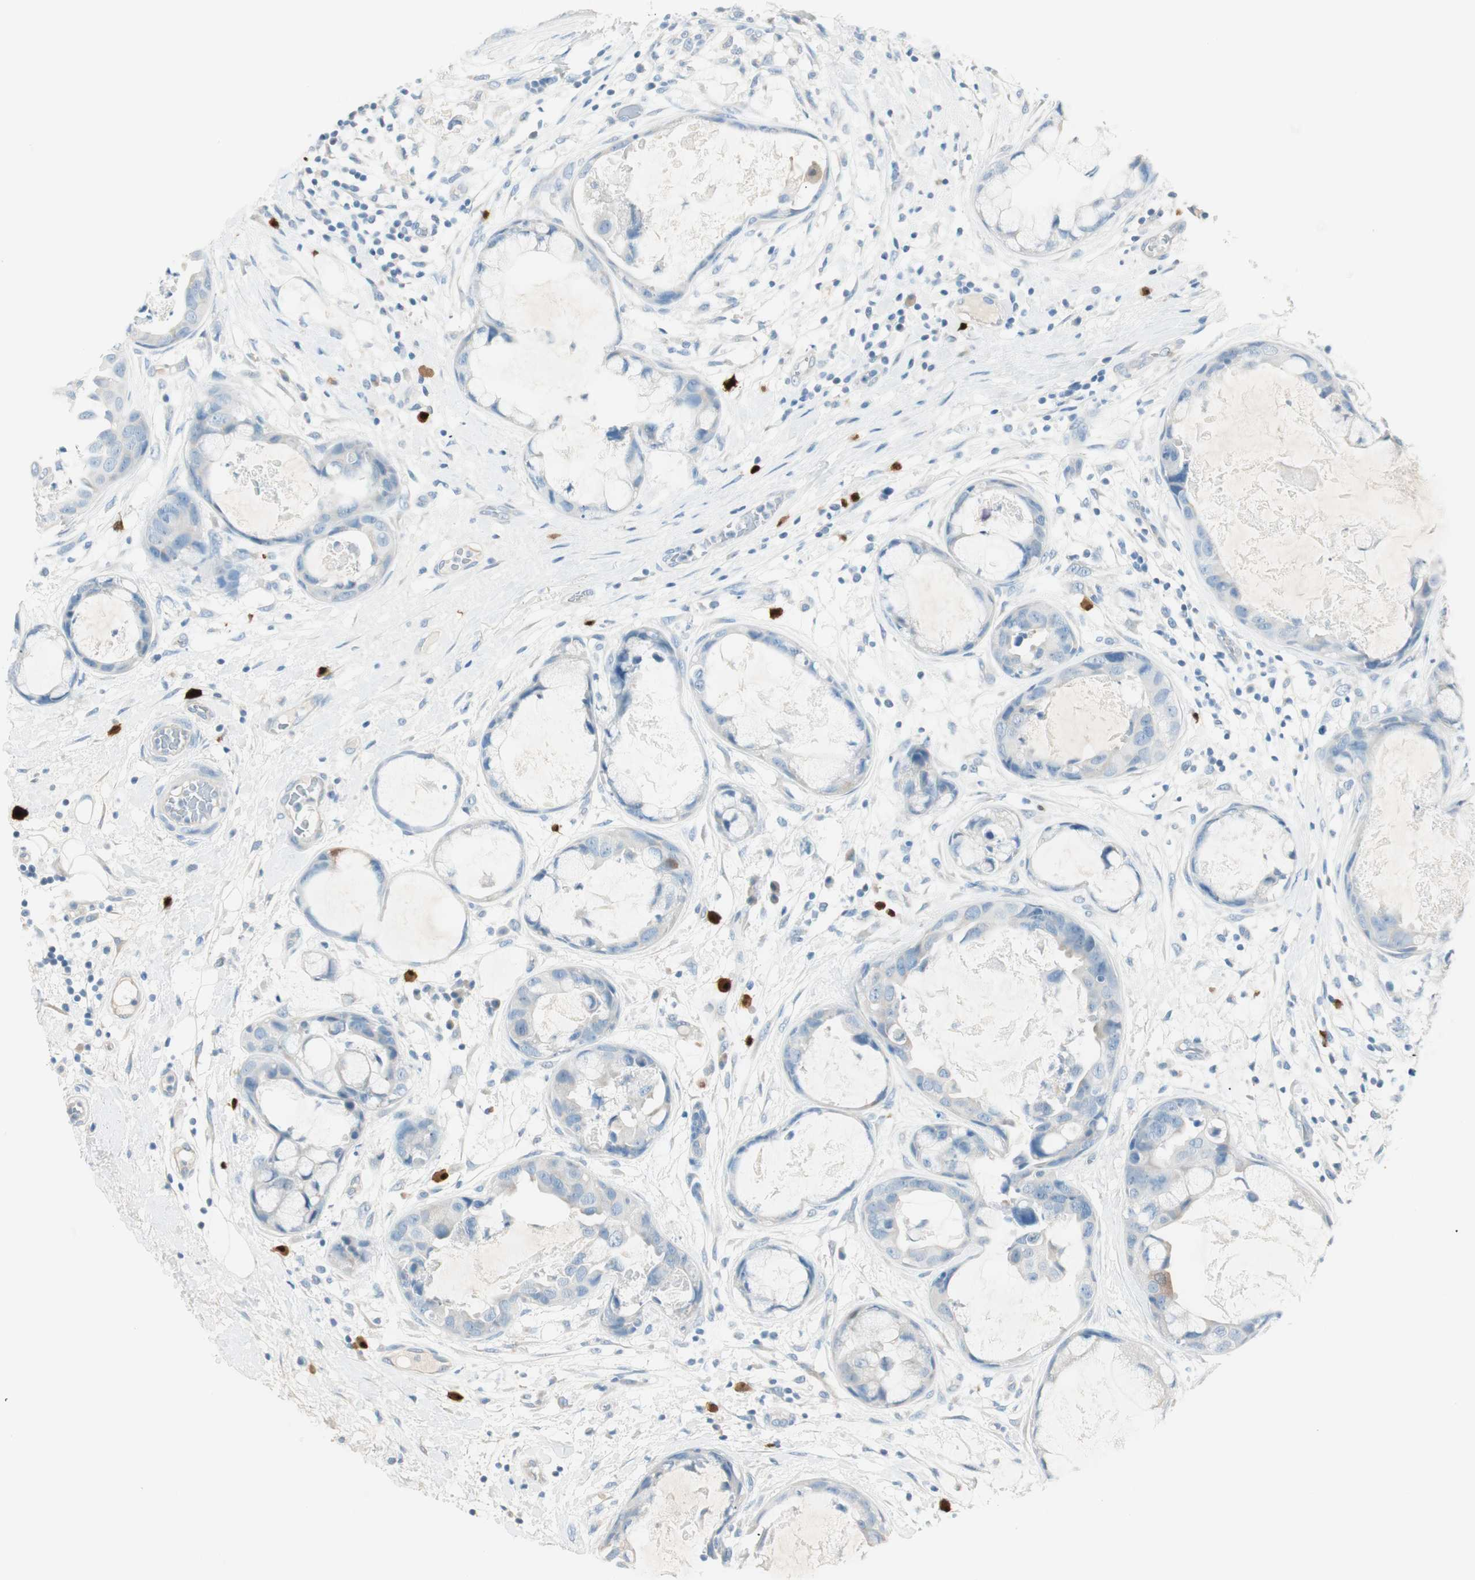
{"staining": {"intensity": "weak", "quantity": "25%-75%", "location": "cytoplasmic/membranous"}, "tissue": "breast cancer", "cell_type": "Tumor cells", "image_type": "cancer", "snomed": [{"axis": "morphology", "description": "Duct carcinoma"}, {"axis": "topography", "description": "Breast"}], "caption": "Protein analysis of breast cancer tissue demonstrates weak cytoplasmic/membranous staining in about 25%-75% of tumor cells. The staining was performed using DAB (3,3'-diaminobenzidine) to visualize the protein expression in brown, while the nuclei were stained in blue with hematoxylin (Magnification: 20x).", "gene": "HPGD", "patient": {"sex": "female", "age": 40}}